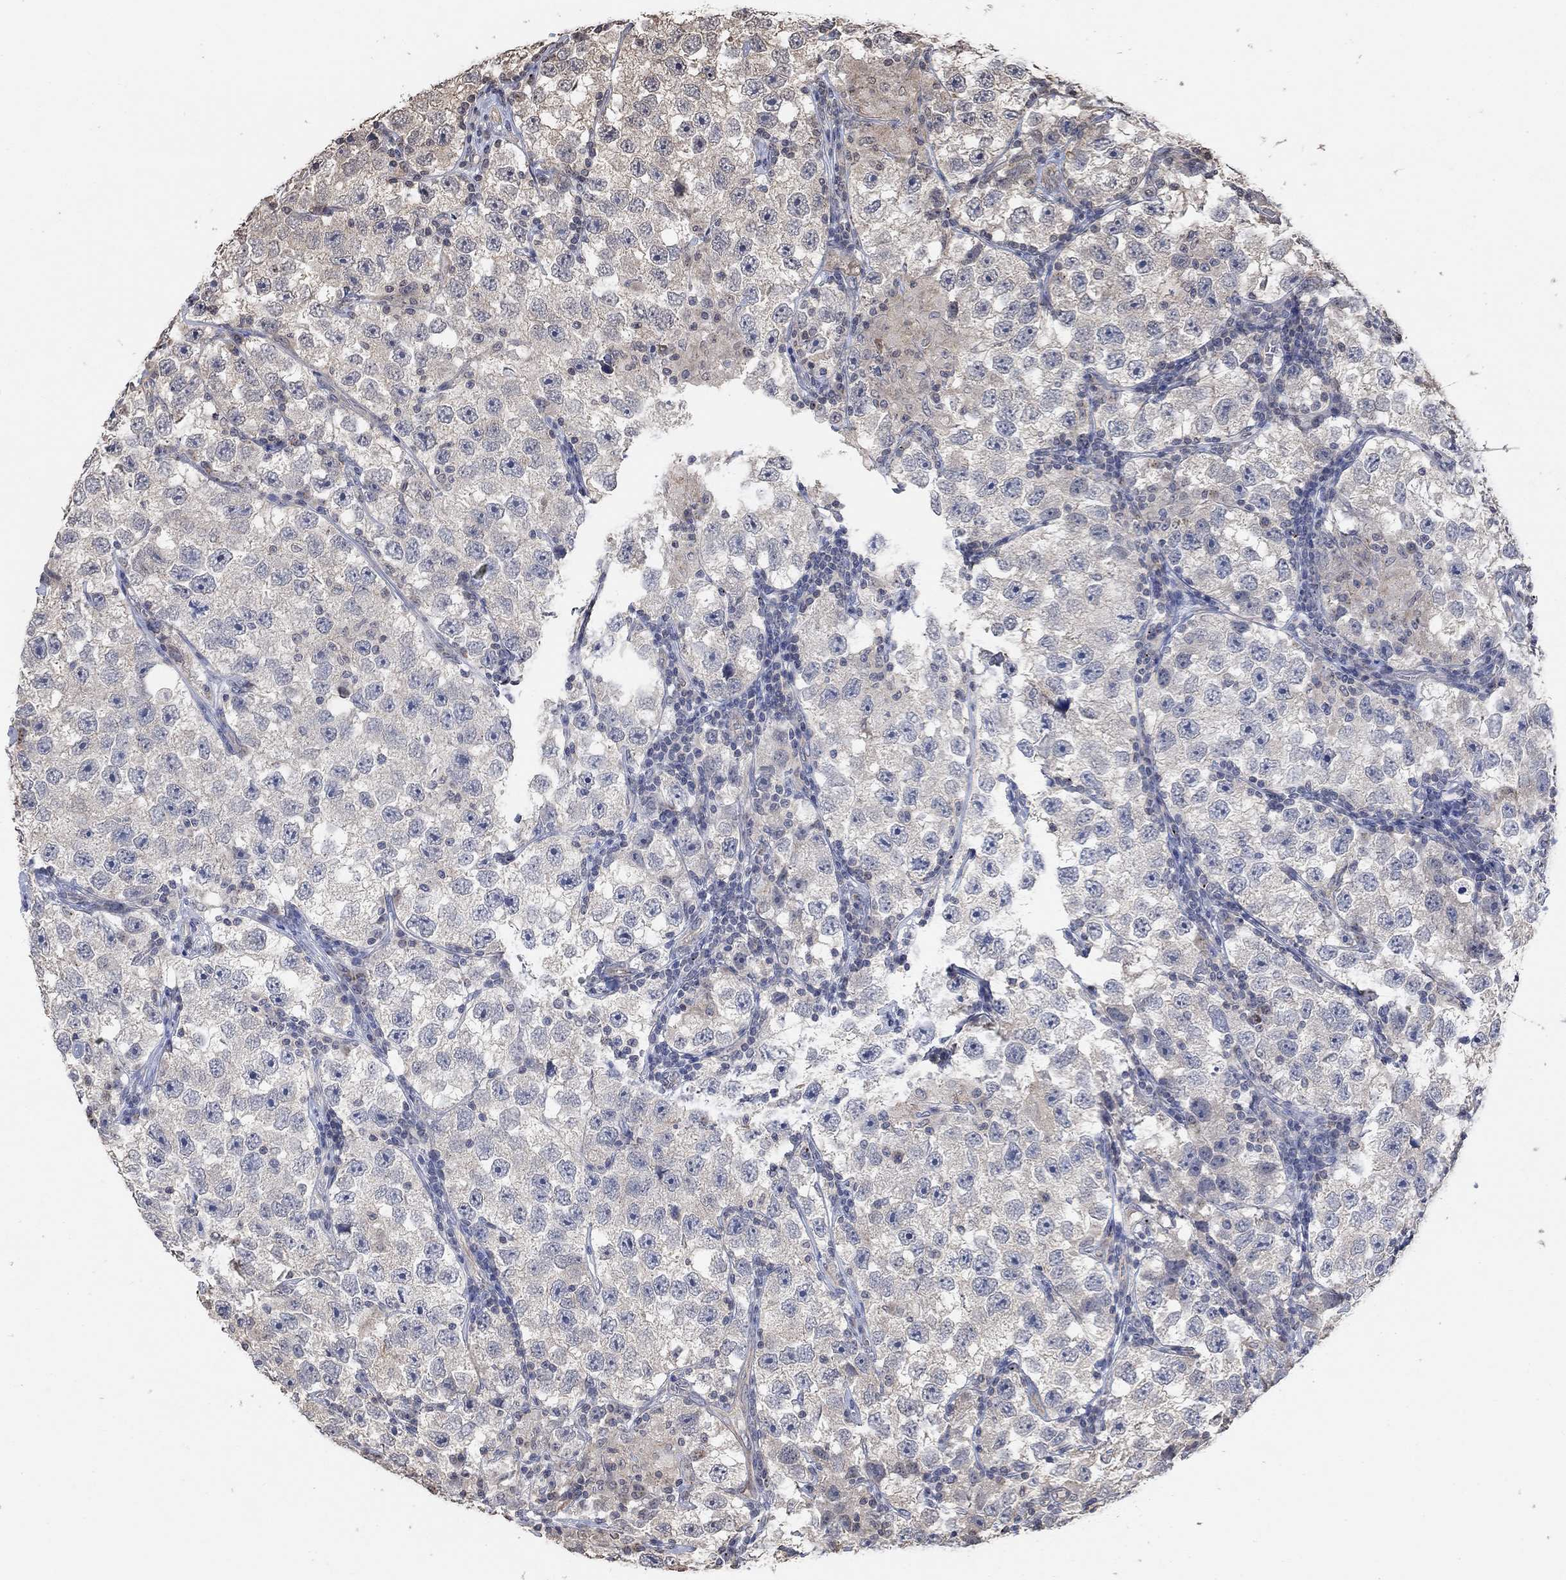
{"staining": {"intensity": "negative", "quantity": "none", "location": "none"}, "tissue": "testis cancer", "cell_type": "Tumor cells", "image_type": "cancer", "snomed": [{"axis": "morphology", "description": "Seminoma, NOS"}, {"axis": "topography", "description": "Testis"}], "caption": "Human testis cancer stained for a protein using immunohistochemistry exhibits no staining in tumor cells.", "gene": "UNC5B", "patient": {"sex": "male", "age": 26}}